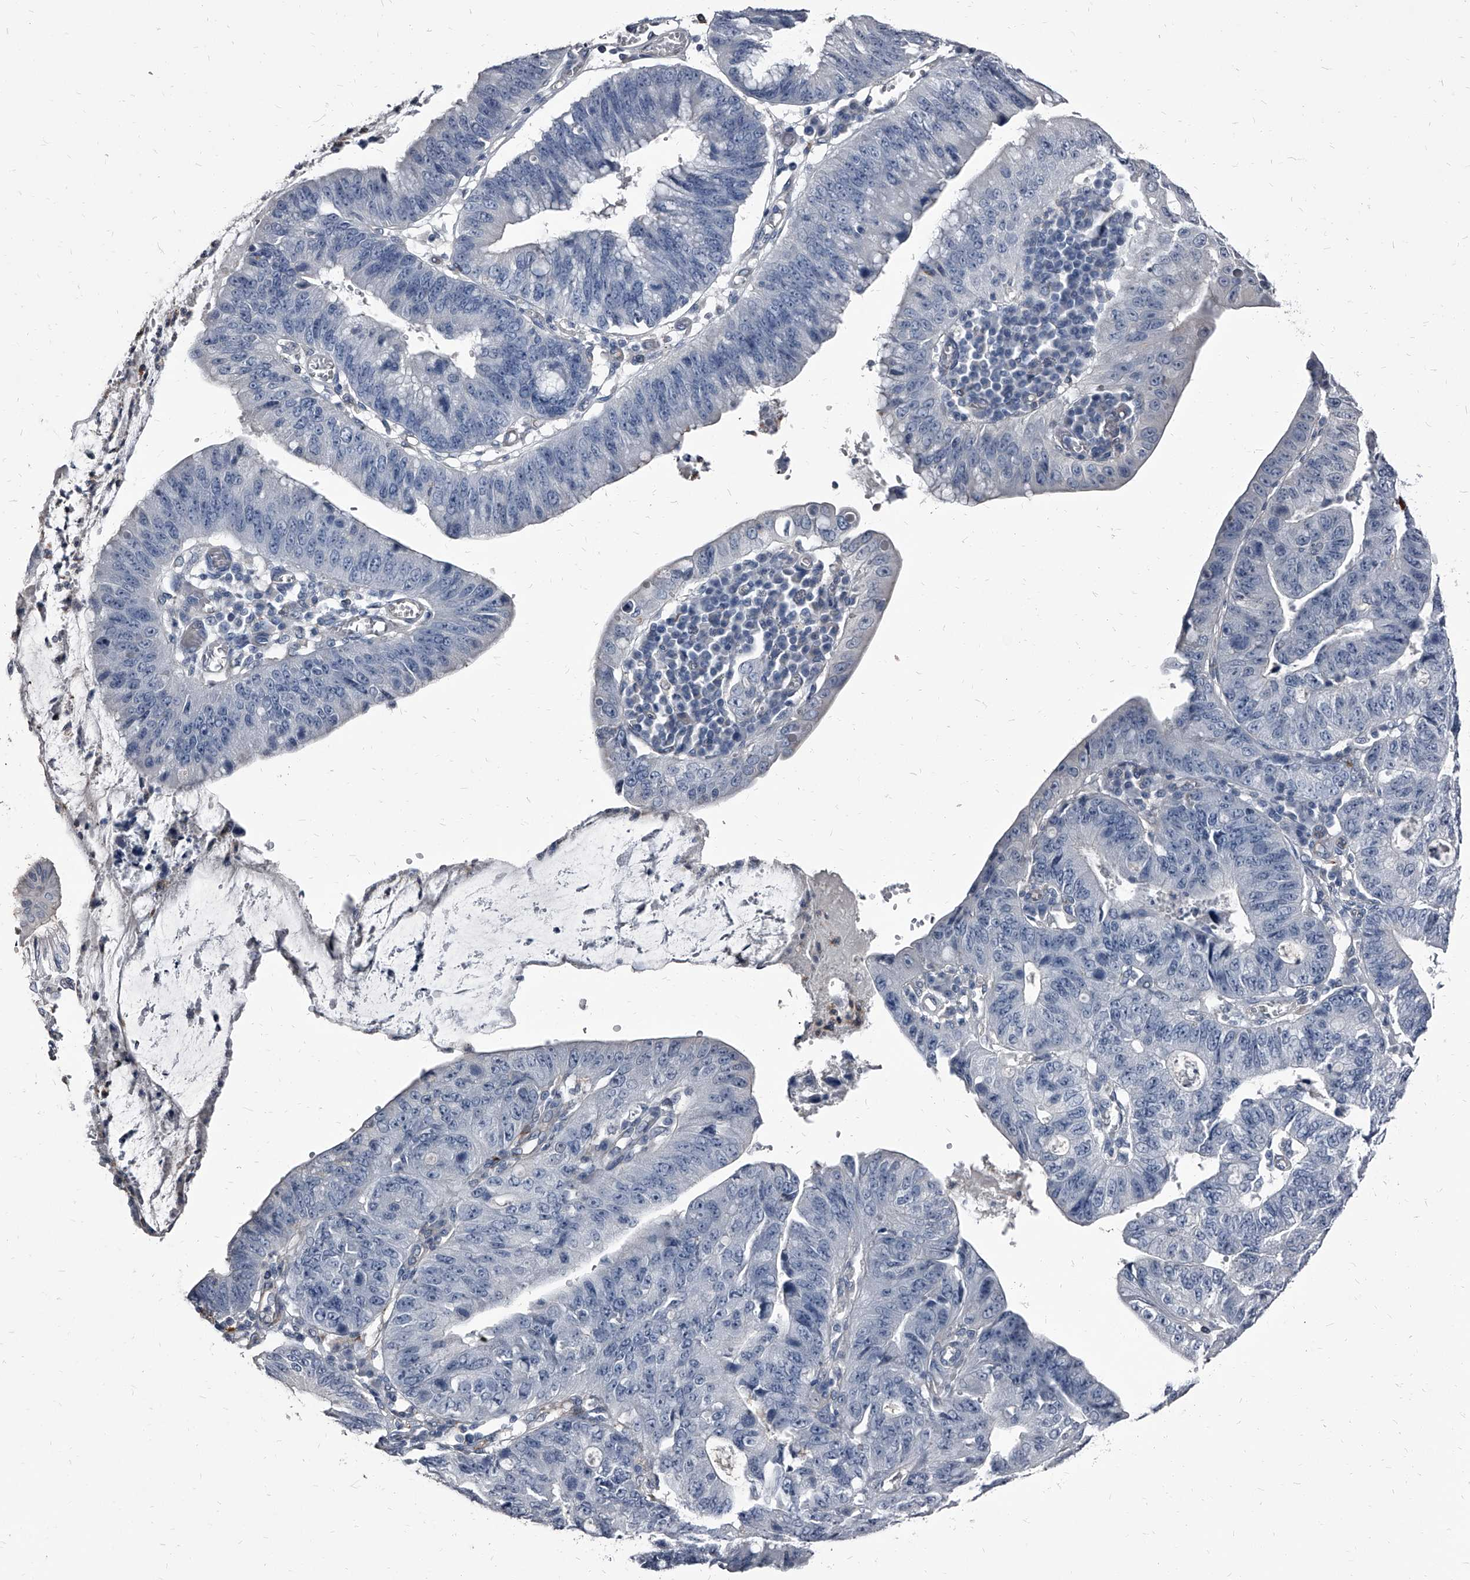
{"staining": {"intensity": "negative", "quantity": "none", "location": "none"}, "tissue": "stomach cancer", "cell_type": "Tumor cells", "image_type": "cancer", "snomed": [{"axis": "morphology", "description": "Adenocarcinoma, NOS"}, {"axis": "topography", "description": "Stomach"}], "caption": "DAB immunohistochemical staining of human stomach cancer (adenocarcinoma) exhibits no significant expression in tumor cells. (Brightfield microscopy of DAB (3,3'-diaminobenzidine) immunohistochemistry (IHC) at high magnification).", "gene": "PGLYRP3", "patient": {"sex": "male", "age": 59}}